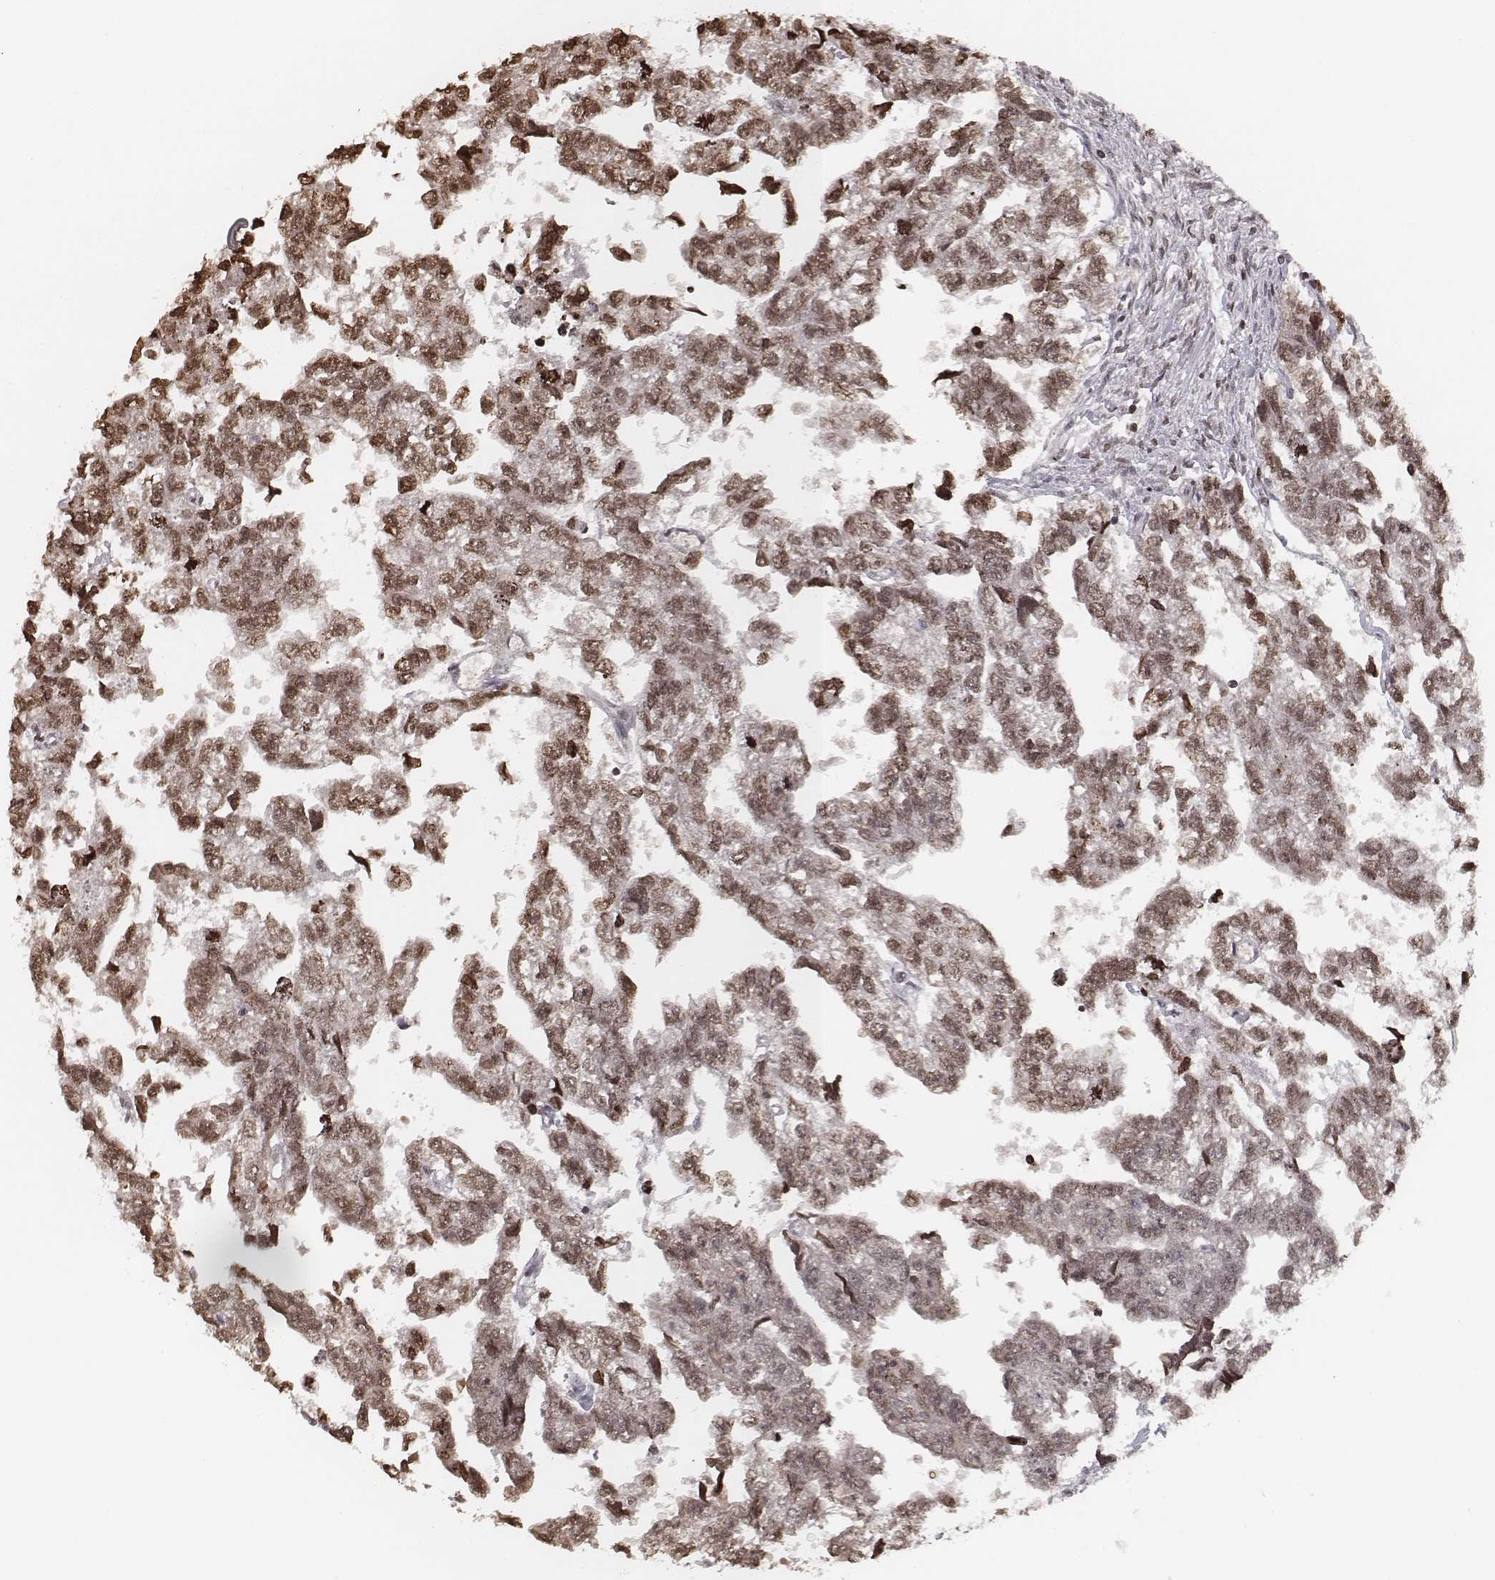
{"staining": {"intensity": "moderate", "quantity": ">75%", "location": "nuclear"}, "tissue": "testis cancer", "cell_type": "Tumor cells", "image_type": "cancer", "snomed": [{"axis": "morphology", "description": "Carcinoma, Embryonal, NOS"}, {"axis": "morphology", "description": "Teratoma, malignant, NOS"}, {"axis": "topography", "description": "Testis"}], "caption": "IHC image of neoplastic tissue: embryonal carcinoma (testis) stained using immunohistochemistry shows medium levels of moderate protein expression localized specifically in the nuclear of tumor cells, appearing as a nuclear brown color.", "gene": "HMGA2", "patient": {"sex": "male", "age": 44}}